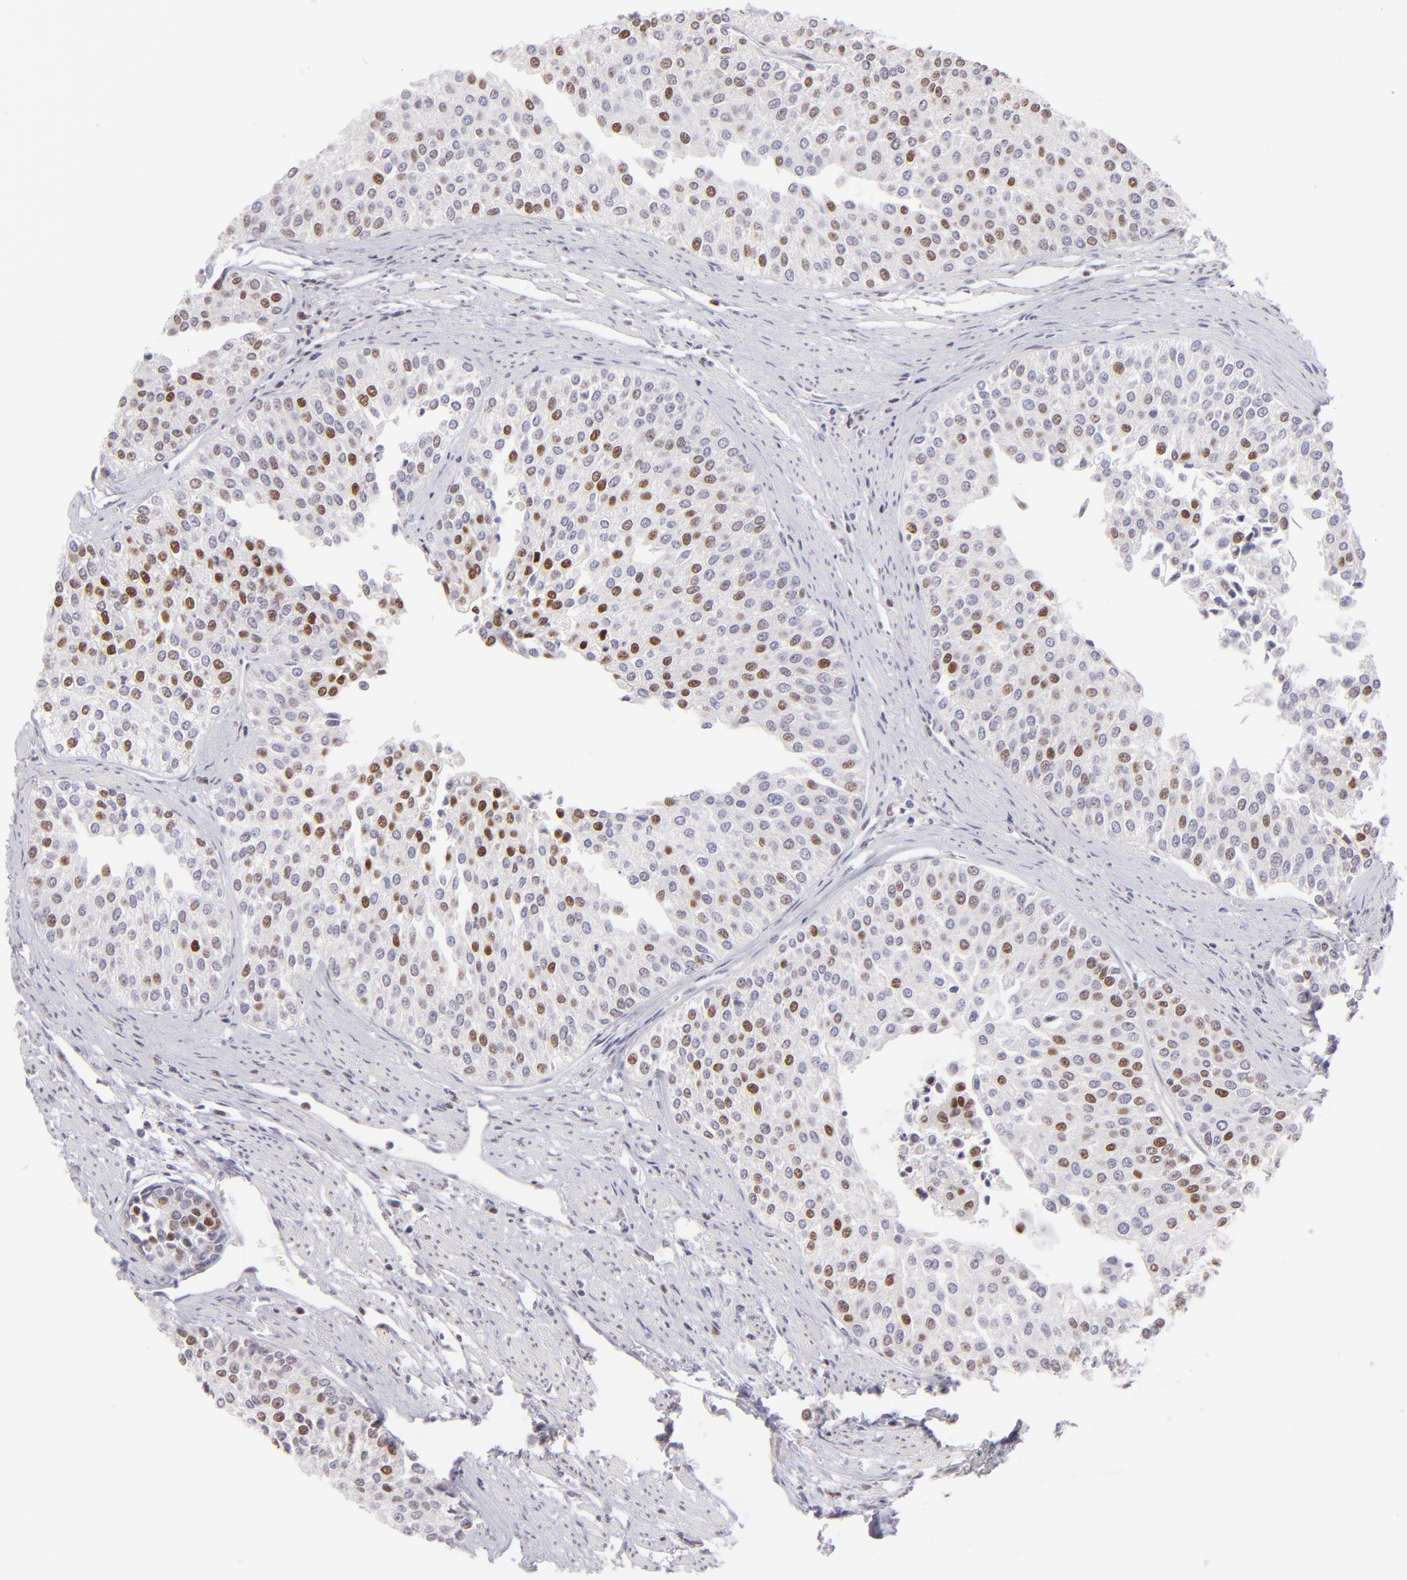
{"staining": {"intensity": "moderate", "quantity": "25%-75%", "location": "nuclear"}, "tissue": "urothelial cancer", "cell_type": "Tumor cells", "image_type": "cancer", "snomed": [{"axis": "morphology", "description": "Urothelial carcinoma, Low grade"}, {"axis": "topography", "description": "Urinary bladder"}], "caption": "Human urothelial cancer stained with a brown dye displays moderate nuclear positive positivity in about 25%-75% of tumor cells.", "gene": "POU2F1", "patient": {"sex": "female", "age": 73}}